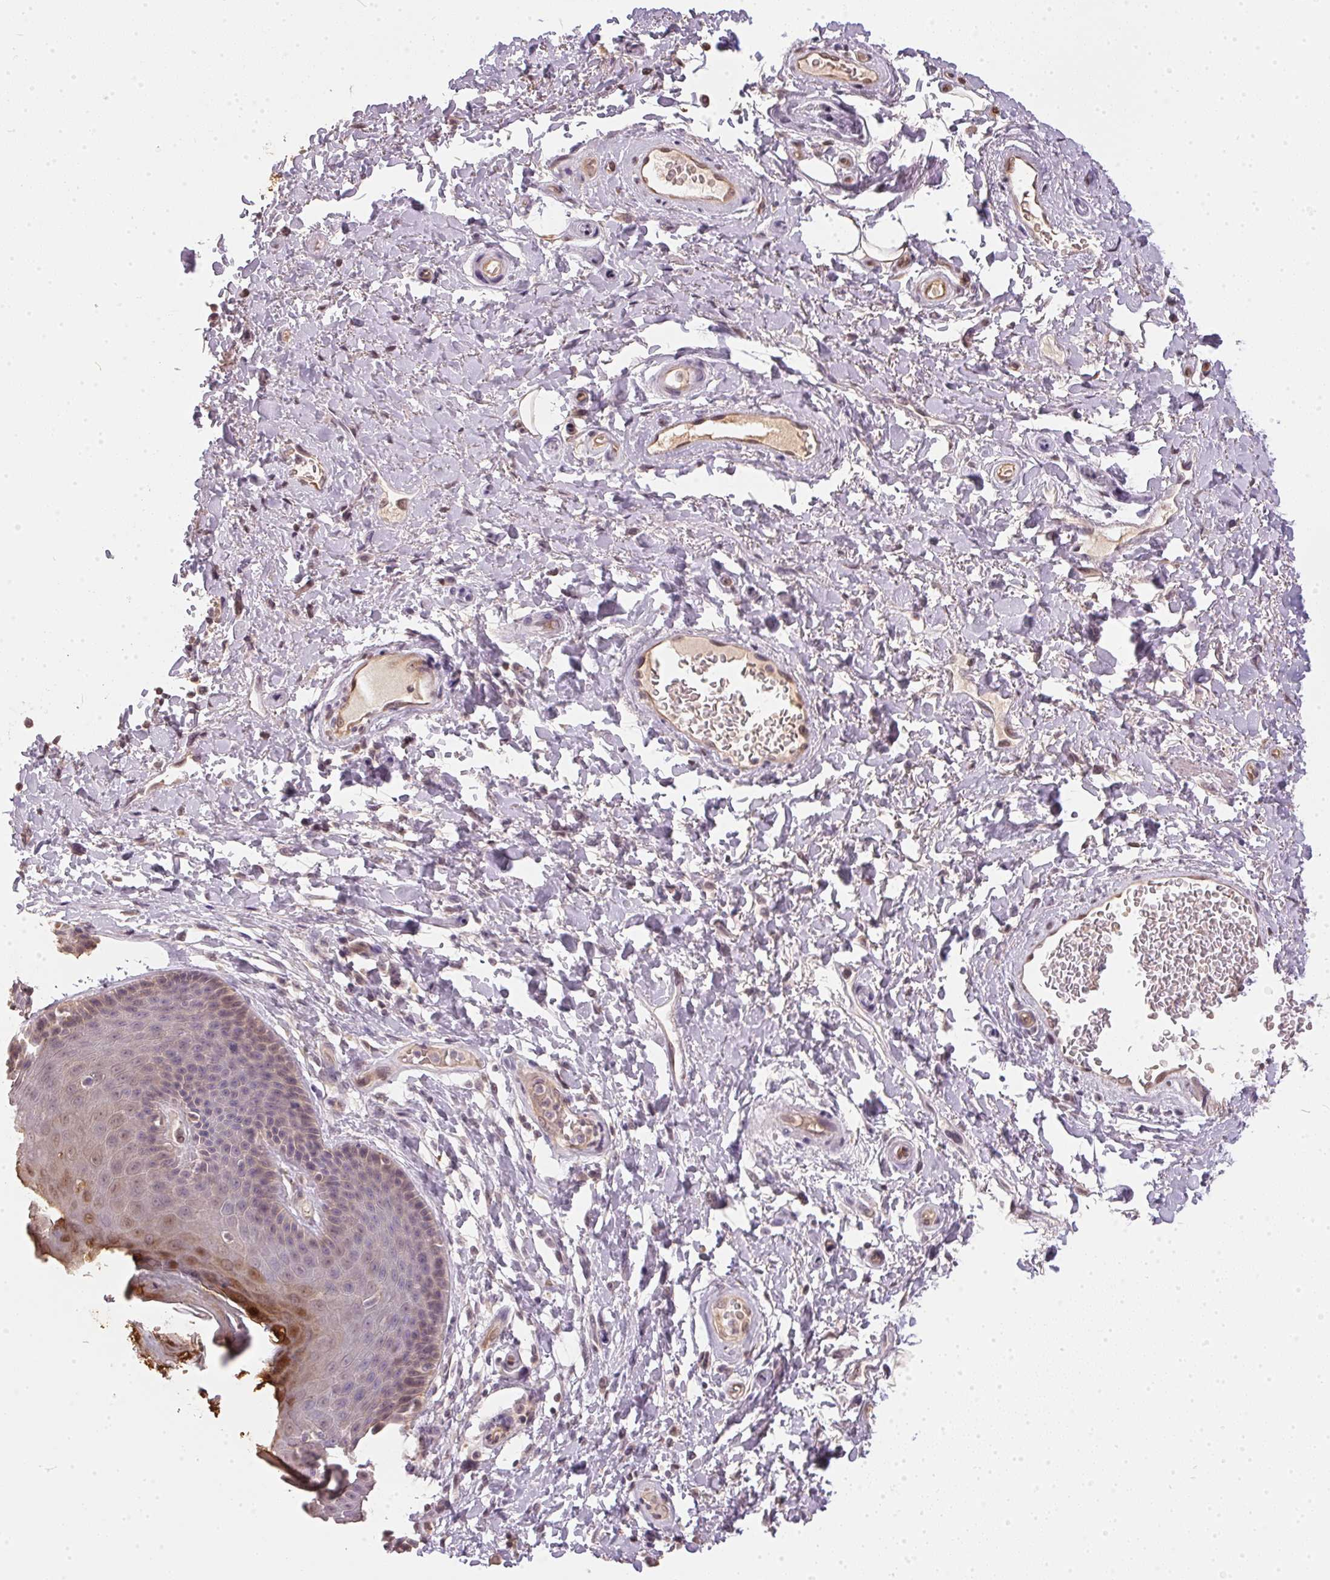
{"staining": {"intensity": "moderate", "quantity": "<25%", "location": "cytoplasmic/membranous"}, "tissue": "skin", "cell_type": "Epidermal cells", "image_type": "normal", "snomed": [{"axis": "morphology", "description": "Normal tissue, NOS"}, {"axis": "topography", "description": "Anal"}, {"axis": "topography", "description": "Peripheral nerve tissue"}], "caption": "The histopathology image reveals staining of normal skin, revealing moderate cytoplasmic/membranous protein expression (brown color) within epidermal cells. (DAB (3,3'-diaminobenzidine) = brown stain, brightfield microscopy at high magnification).", "gene": "BLMH", "patient": {"sex": "male", "age": 51}}